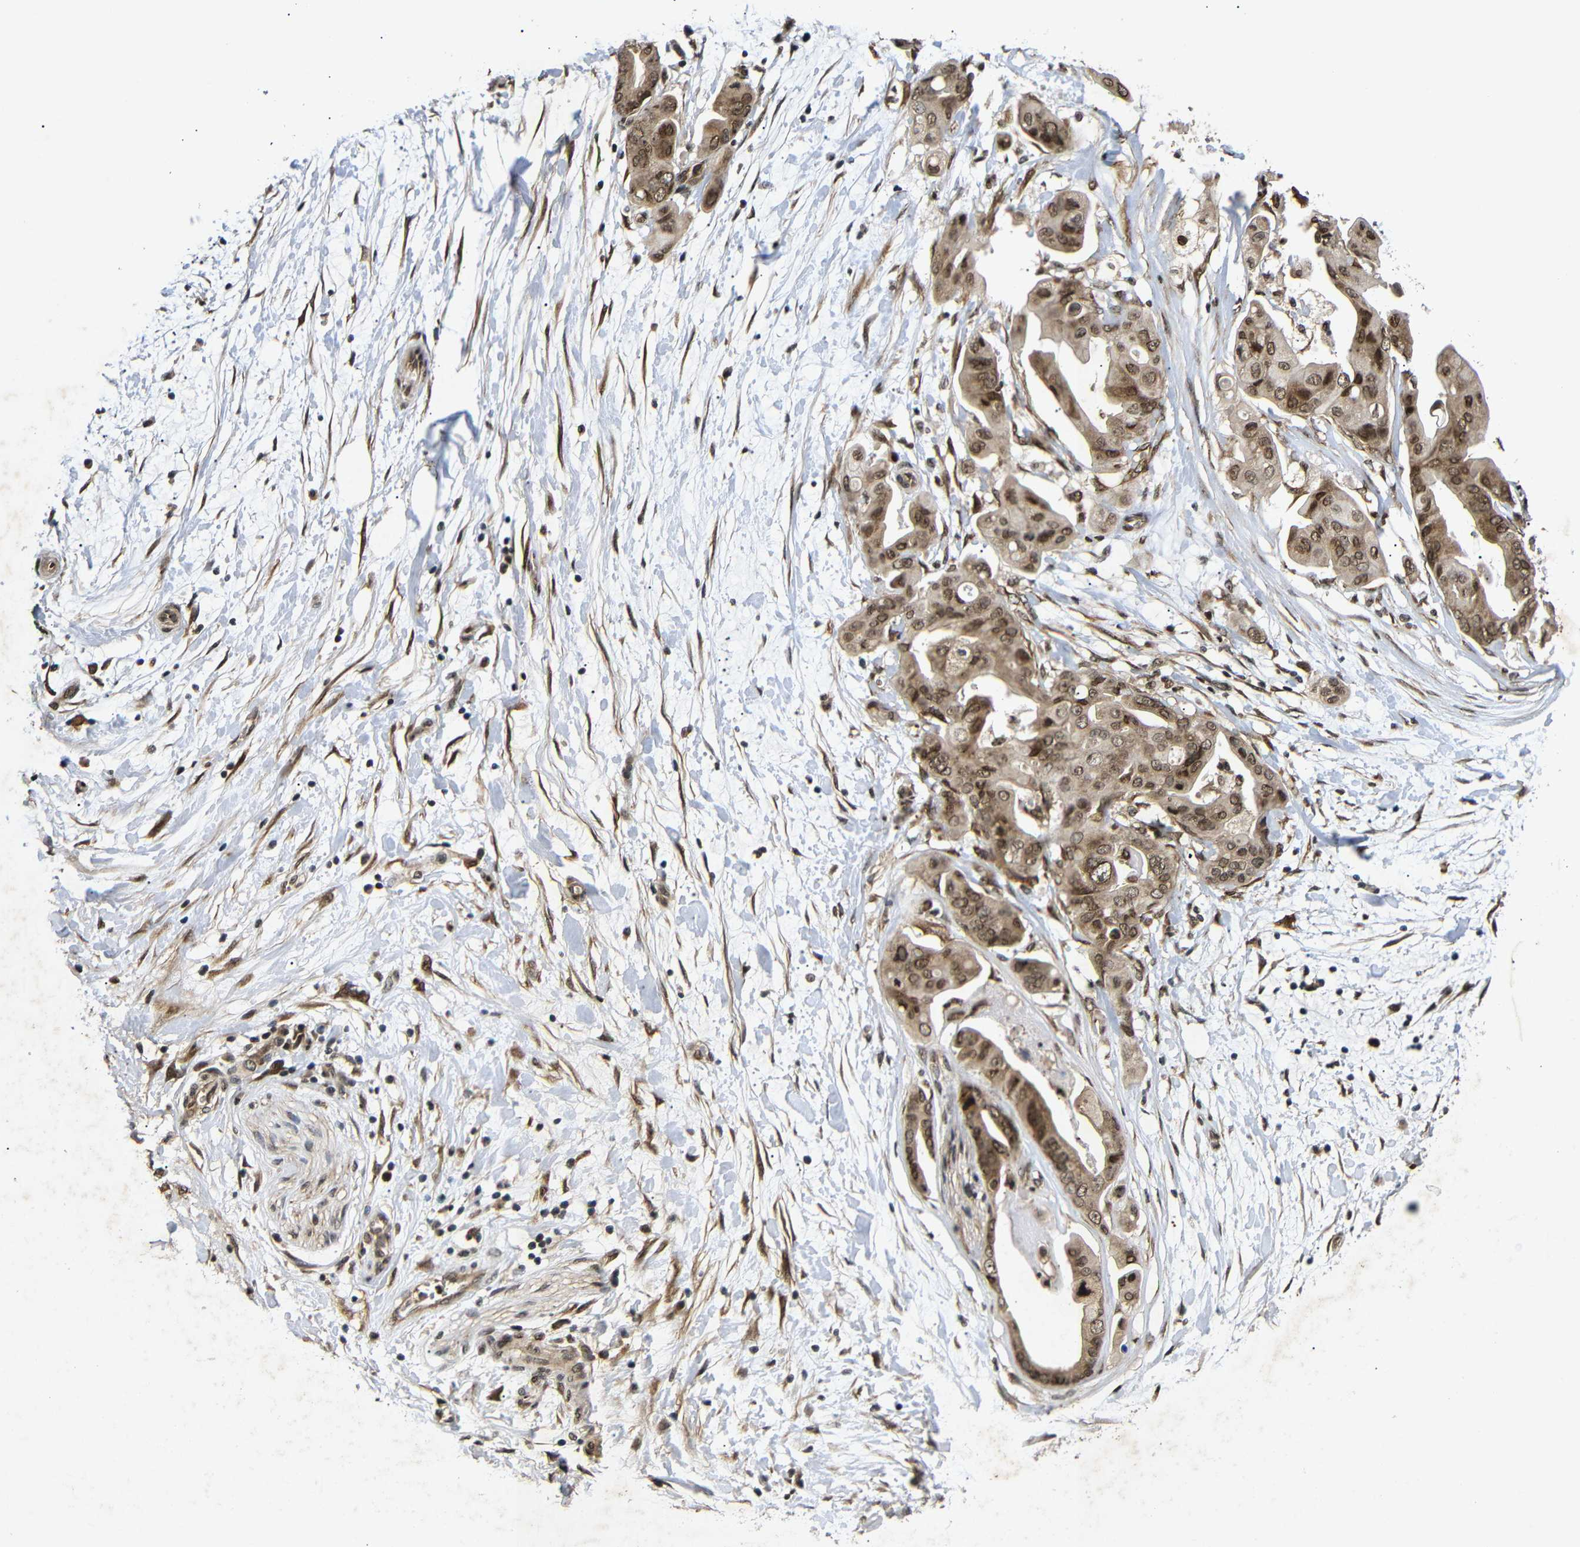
{"staining": {"intensity": "moderate", "quantity": ">75%", "location": "cytoplasmic/membranous,nuclear"}, "tissue": "pancreatic cancer", "cell_type": "Tumor cells", "image_type": "cancer", "snomed": [{"axis": "morphology", "description": "Adenocarcinoma, NOS"}, {"axis": "topography", "description": "Pancreas"}], "caption": "Immunohistochemical staining of pancreatic cancer (adenocarcinoma) demonstrates medium levels of moderate cytoplasmic/membranous and nuclear positivity in approximately >75% of tumor cells.", "gene": "KIF23", "patient": {"sex": "female", "age": 75}}